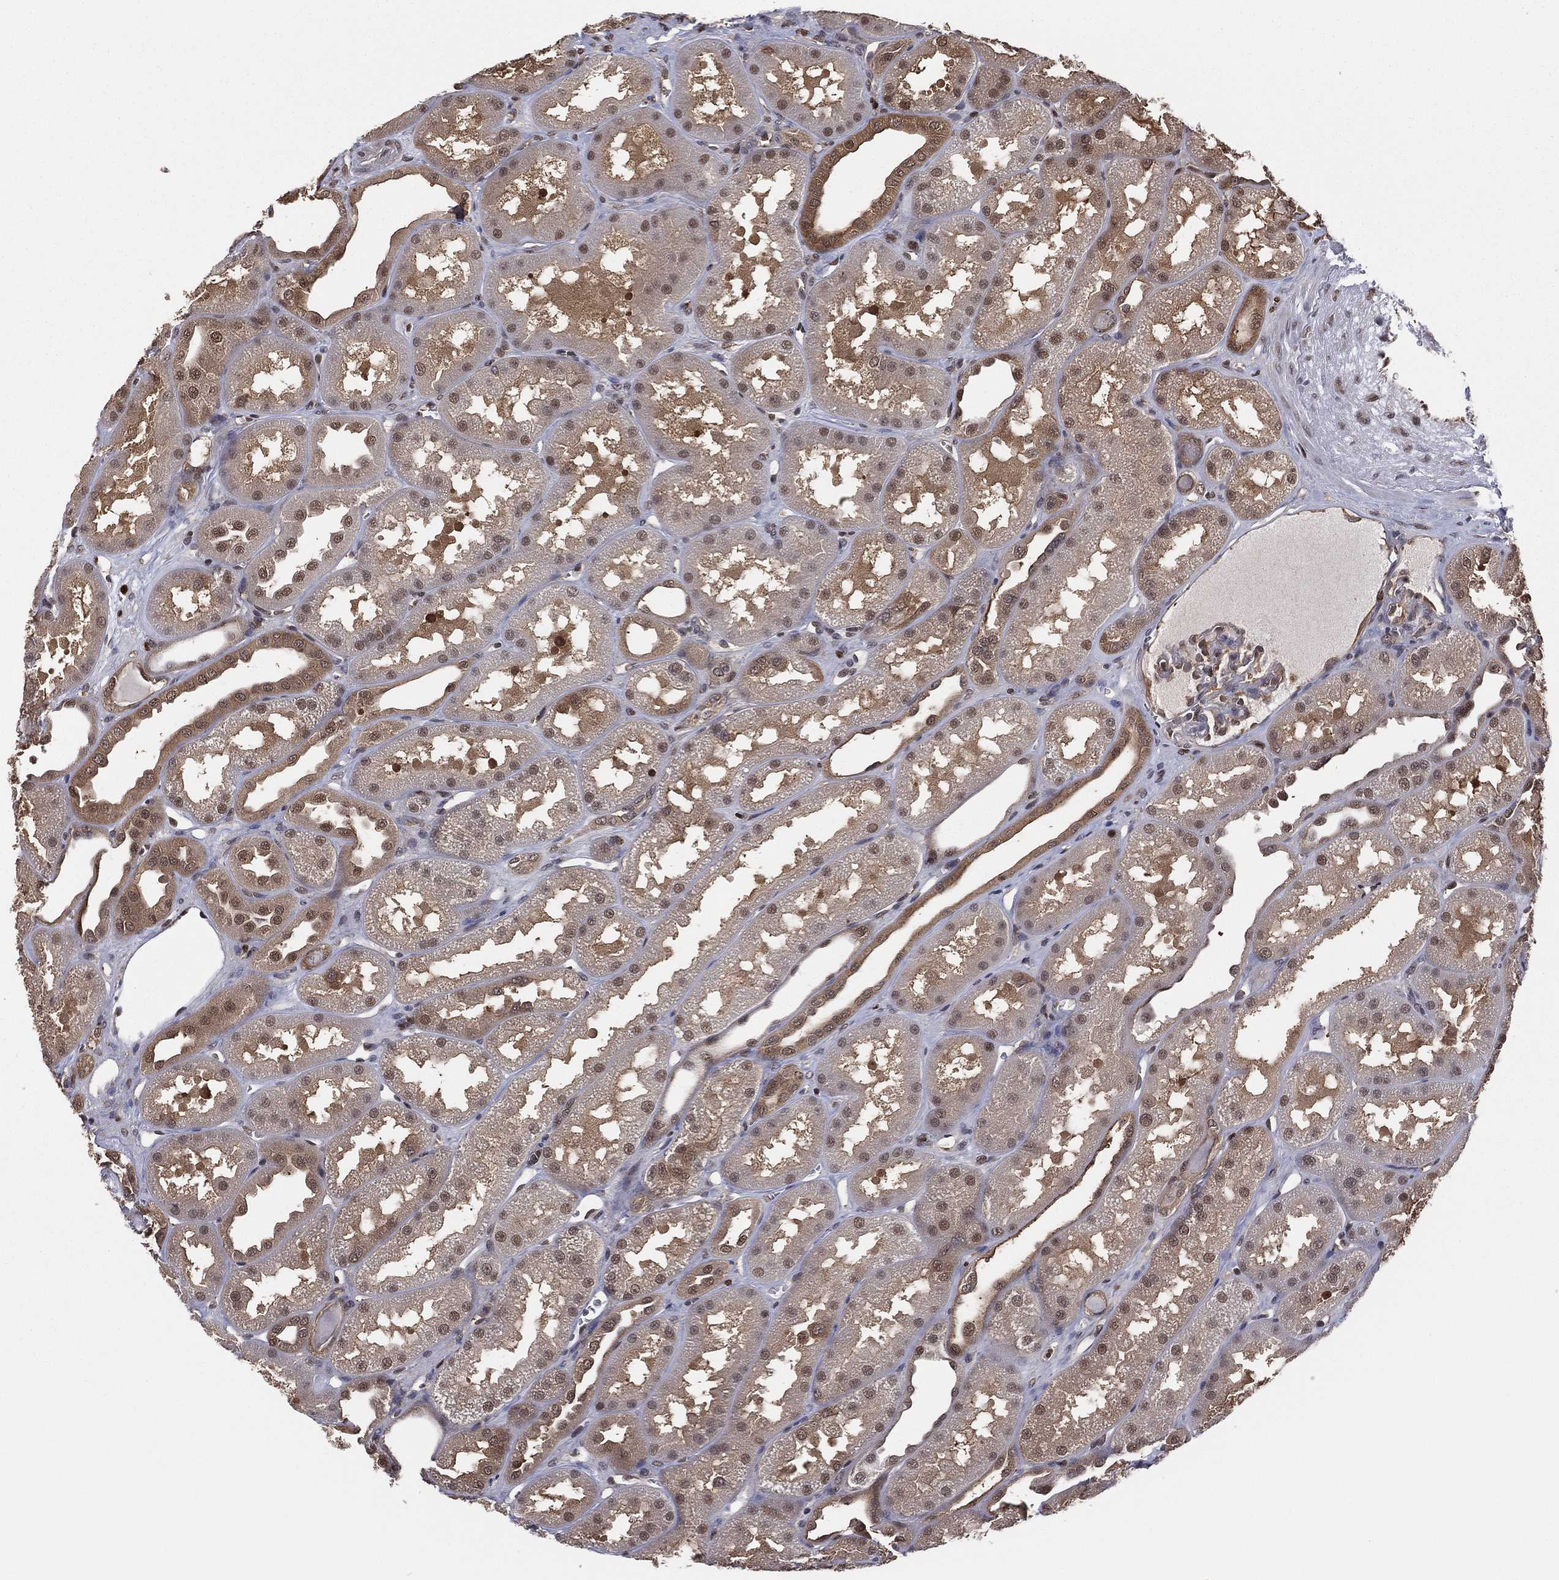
{"staining": {"intensity": "moderate", "quantity": "25%-75%", "location": "cytoplasmic/membranous,nuclear"}, "tissue": "kidney", "cell_type": "Cells in glomeruli", "image_type": "normal", "snomed": [{"axis": "morphology", "description": "Normal tissue, NOS"}, {"axis": "topography", "description": "Kidney"}], "caption": "Approximately 25%-75% of cells in glomeruli in unremarkable human kidney display moderate cytoplasmic/membranous,nuclear protein positivity as visualized by brown immunohistochemical staining.", "gene": "PSMA1", "patient": {"sex": "male", "age": 61}}